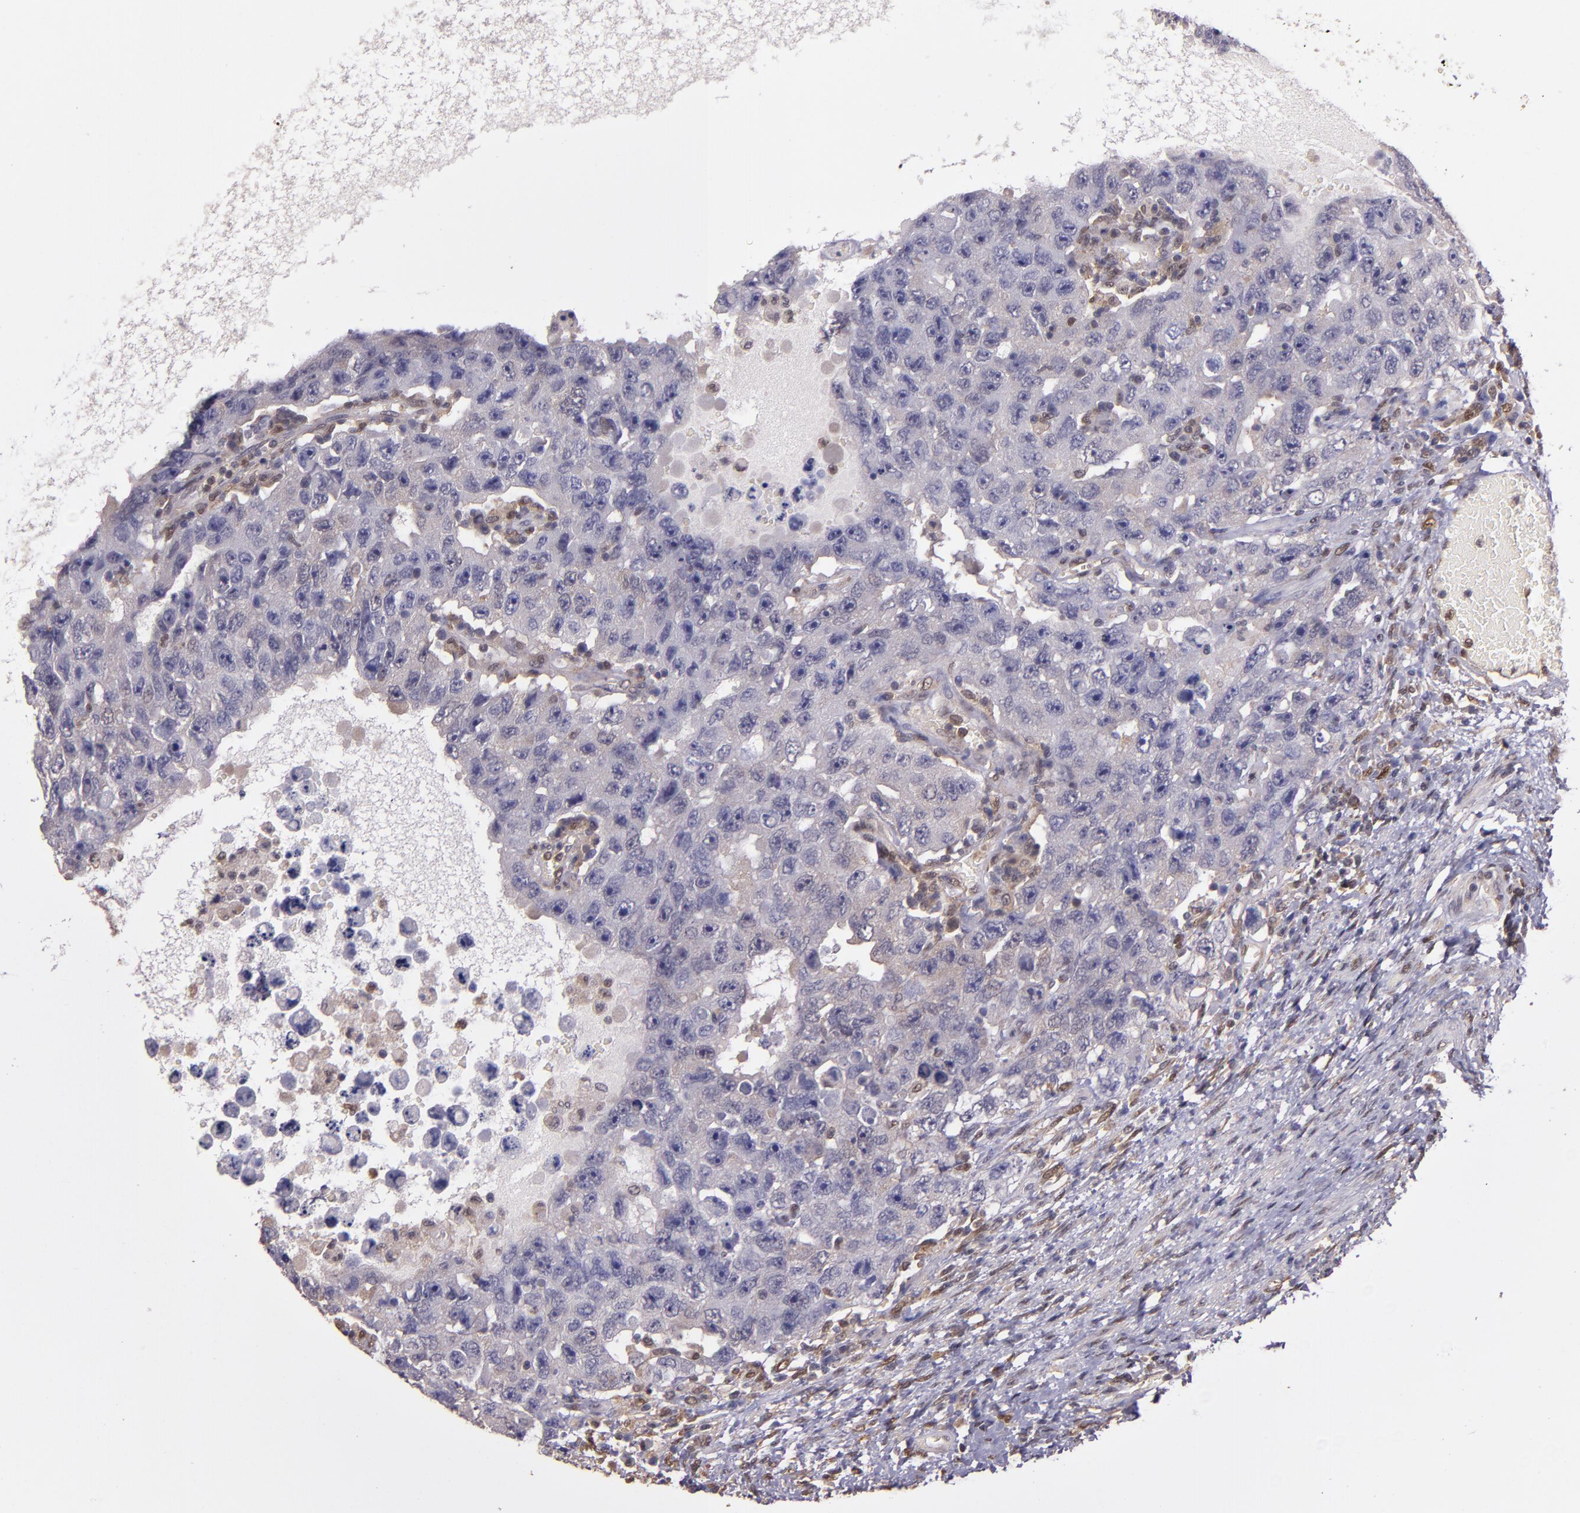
{"staining": {"intensity": "negative", "quantity": "none", "location": "none"}, "tissue": "testis cancer", "cell_type": "Tumor cells", "image_type": "cancer", "snomed": [{"axis": "morphology", "description": "Carcinoma, Embryonal, NOS"}, {"axis": "topography", "description": "Testis"}], "caption": "A high-resolution micrograph shows IHC staining of testis embryonal carcinoma, which displays no significant positivity in tumor cells.", "gene": "STAT6", "patient": {"sex": "male", "age": 26}}